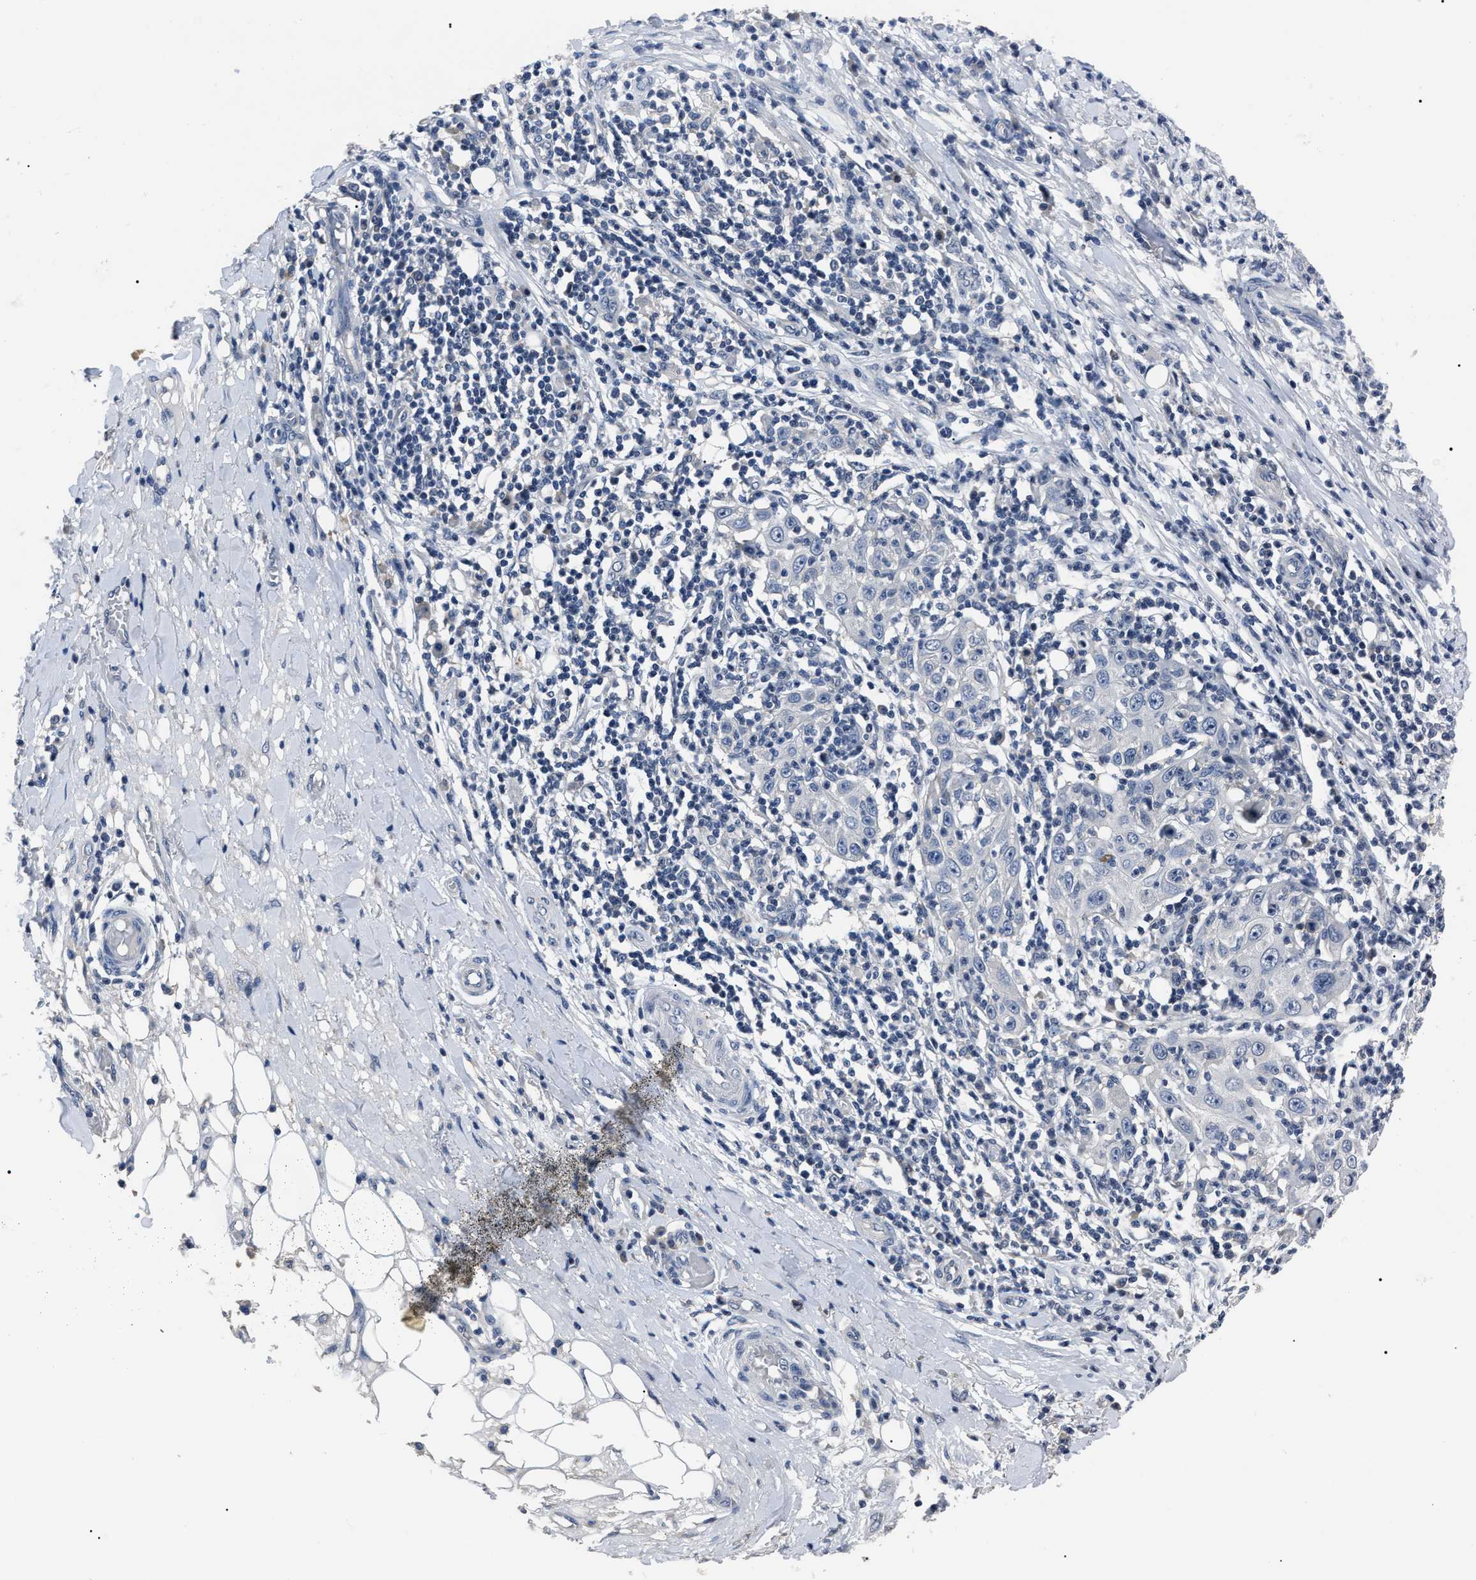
{"staining": {"intensity": "negative", "quantity": "none", "location": "none"}, "tissue": "skin cancer", "cell_type": "Tumor cells", "image_type": "cancer", "snomed": [{"axis": "morphology", "description": "Squamous cell carcinoma, NOS"}, {"axis": "topography", "description": "Skin"}], "caption": "An immunohistochemistry image of squamous cell carcinoma (skin) is shown. There is no staining in tumor cells of squamous cell carcinoma (skin). The staining is performed using DAB brown chromogen with nuclei counter-stained in using hematoxylin.", "gene": "LRWD1", "patient": {"sex": "female", "age": 88}}